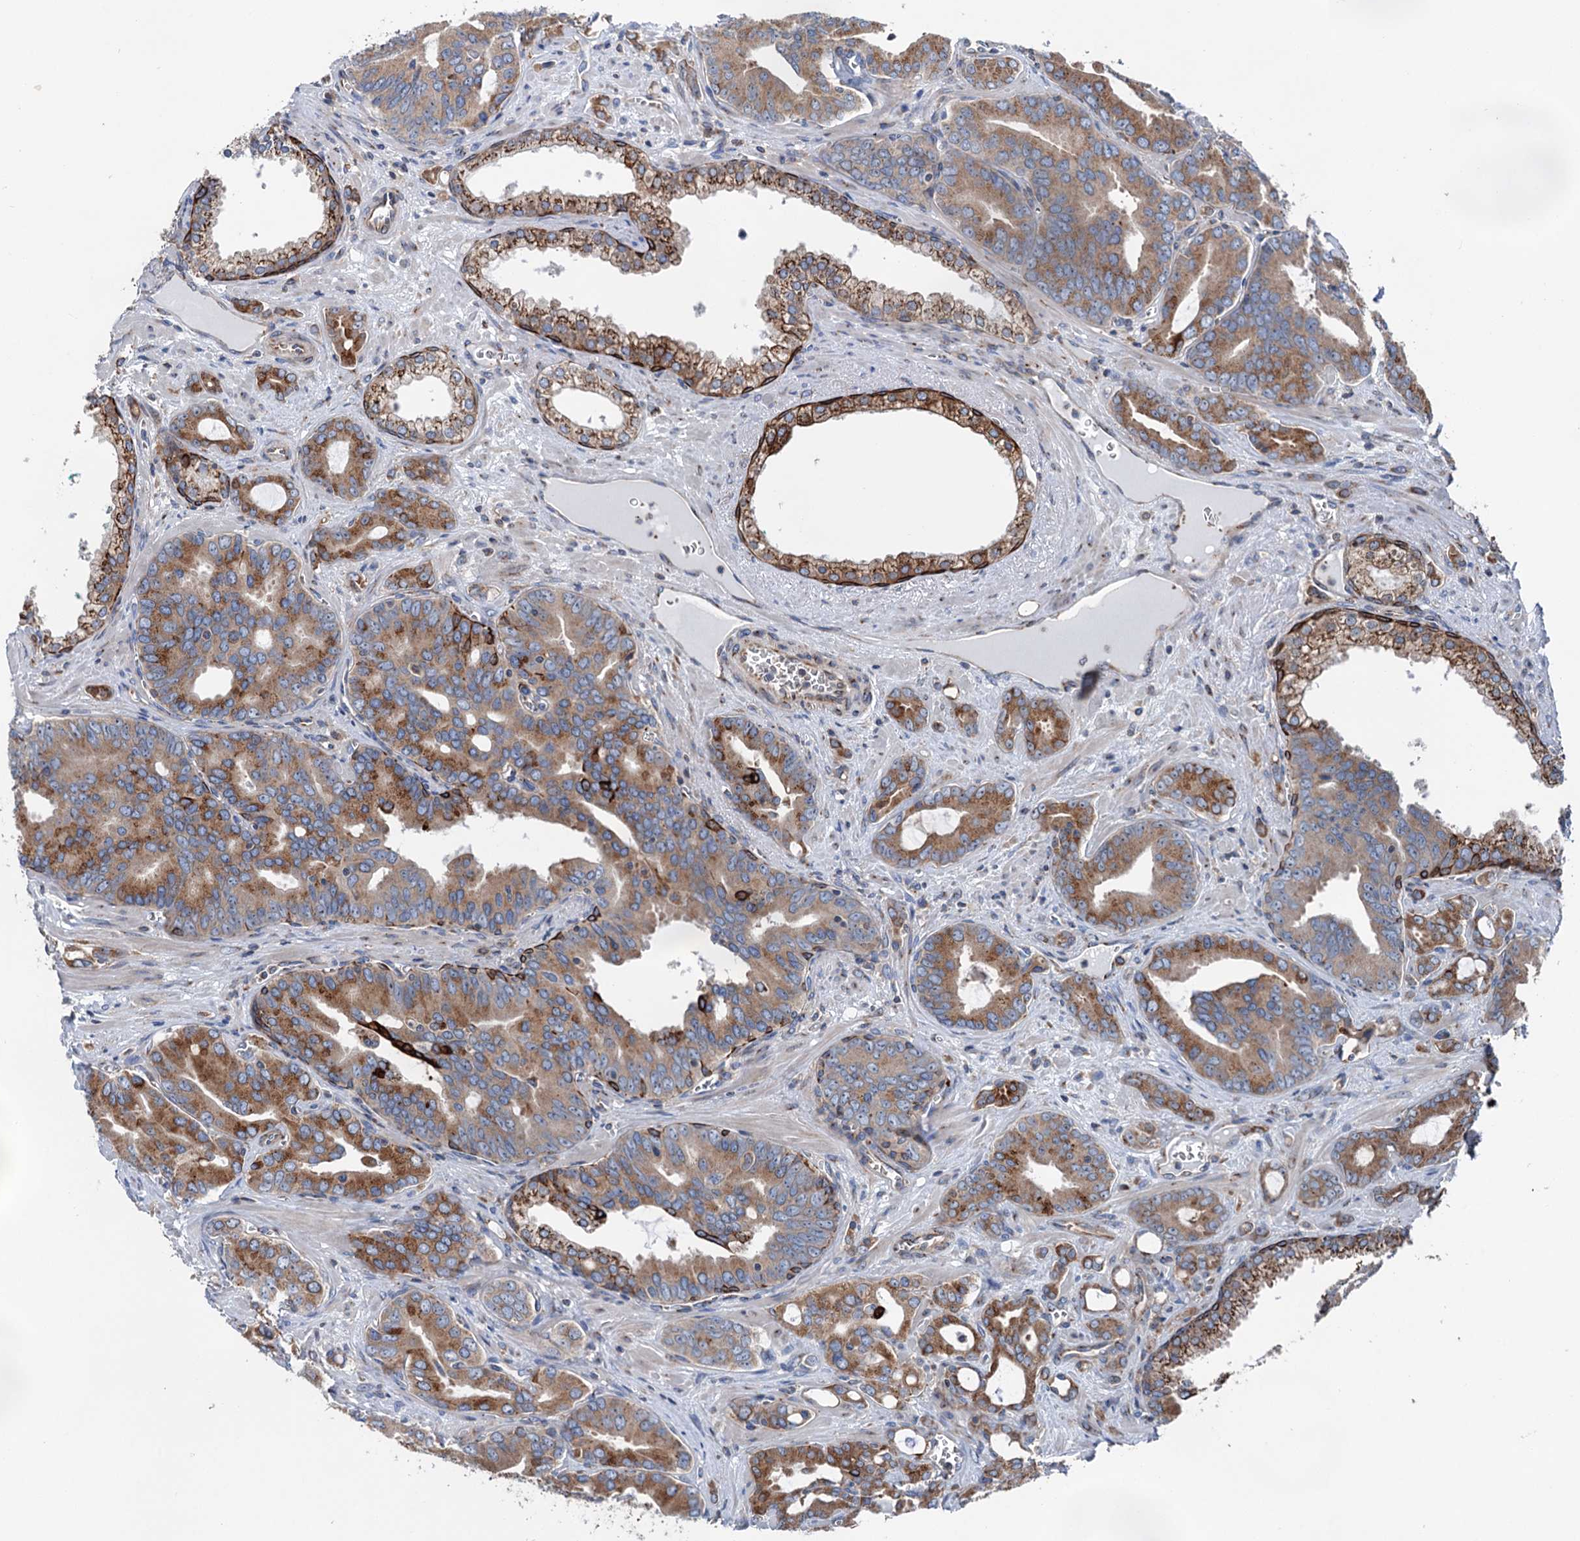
{"staining": {"intensity": "moderate", "quantity": ">75%", "location": "cytoplasmic/membranous"}, "tissue": "prostate cancer", "cell_type": "Tumor cells", "image_type": "cancer", "snomed": [{"axis": "morphology", "description": "Adenocarcinoma, High grade"}, {"axis": "topography", "description": "Prostate"}], "caption": "Tumor cells demonstrate medium levels of moderate cytoplasmic/membranous staining in about >75% of cells in human high-grade adenocarcinoma (prostate). Using DAB (3,3'-diaminobenzidine) (brown) and hematoxylin (blue) stains, captured at high magnification using brightfield microscopy.", "gene": "EIPR1", "patient": {"sex": "male", "age": 72}}